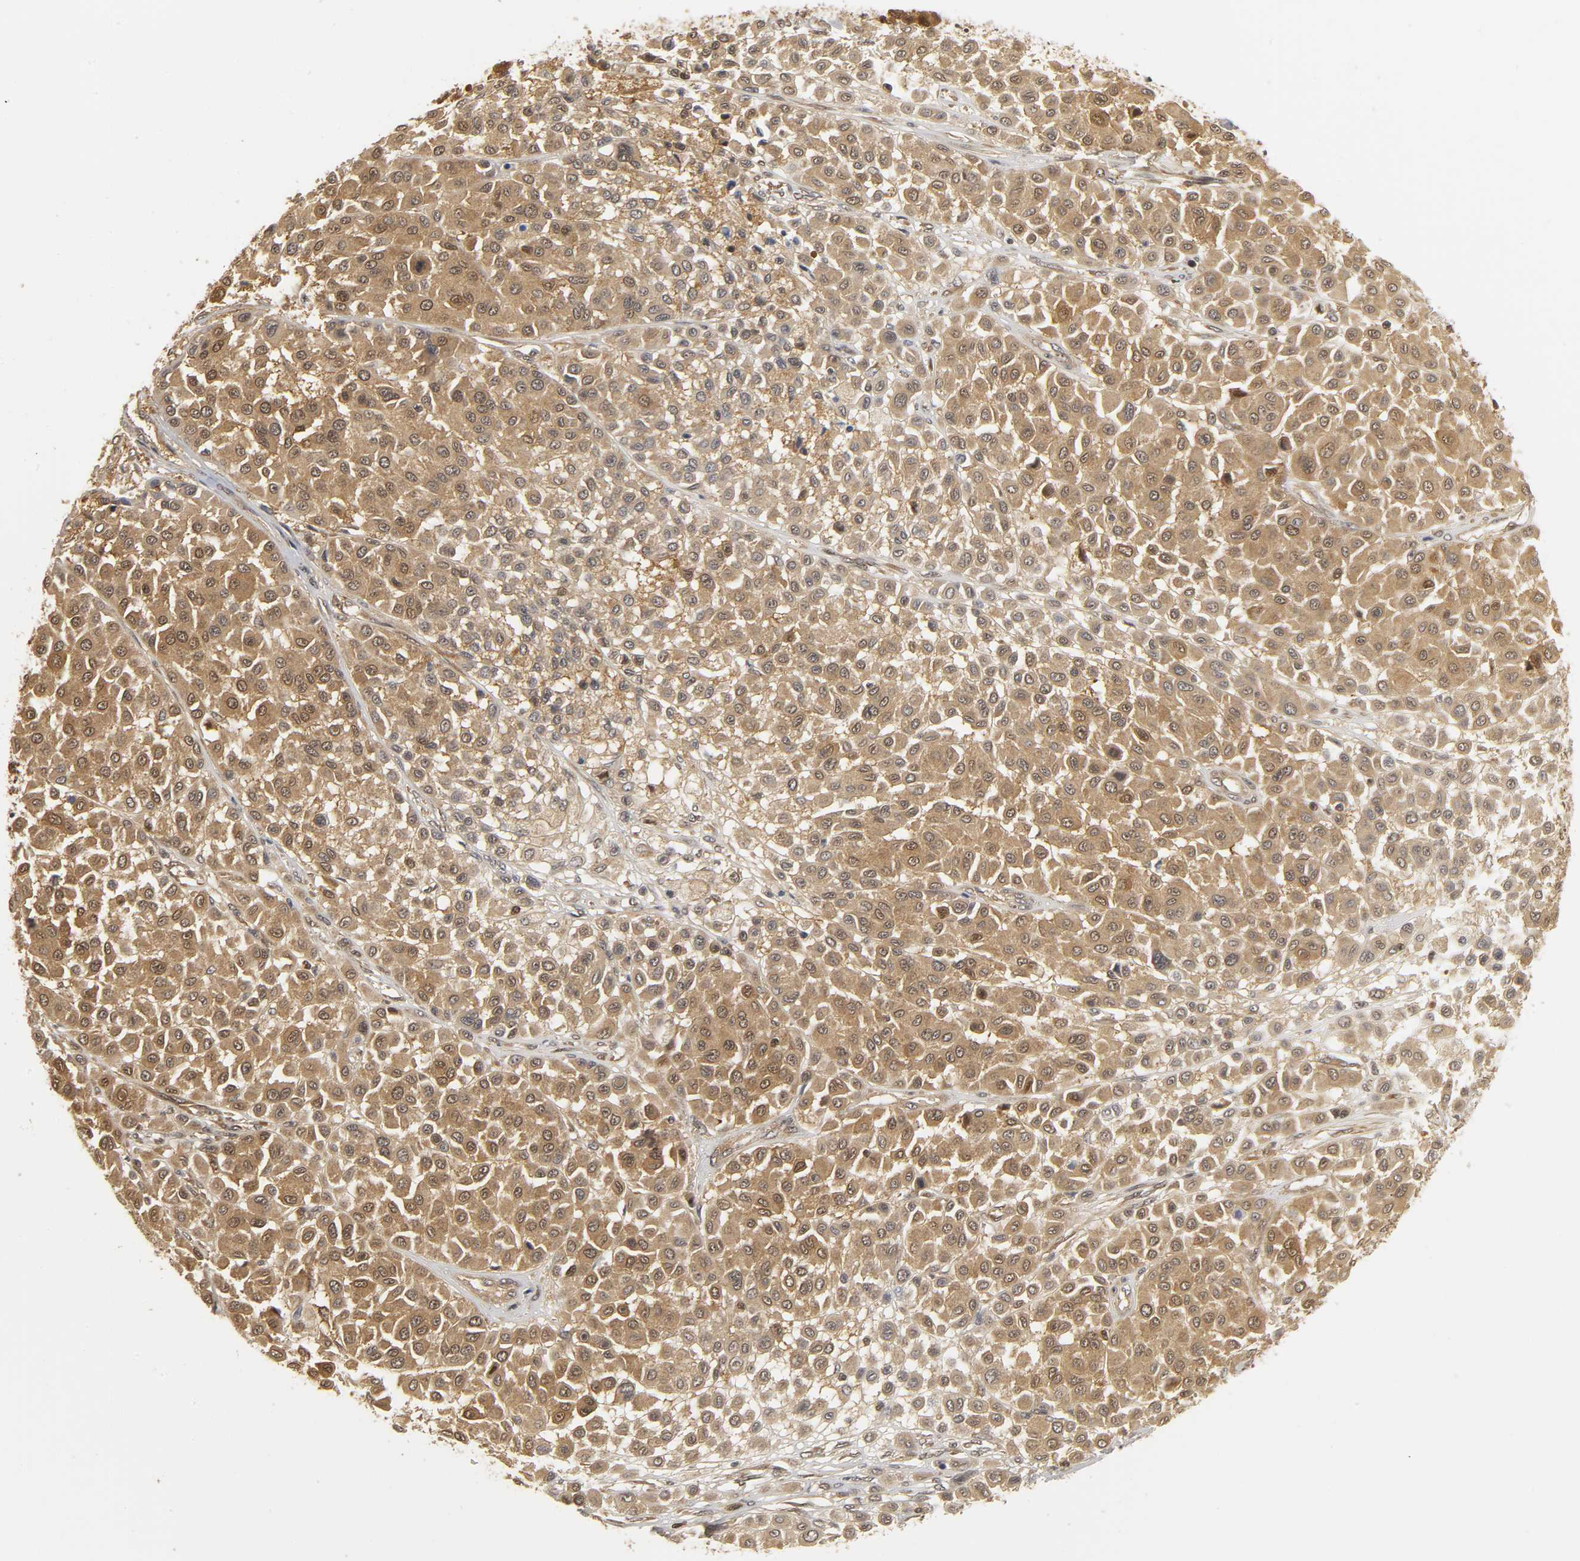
{"staining": {"intensity": "moderate", "quantity": ">75%", "location": "cytoplasmic/membranous,nuclear"}, "tissue": "melanoma", "cell_type": "Tumor cells", "image_type": "cancer", "snomed": [{"axis": "morphology", "description": "Malignant melanoma, Metastatic site"}, {"axis": "topography", "description": "Soft tissue"}], "caption": "High-magnification brightfield microscopy of melanoma stained with DAB (3,3'-diaminobenzidine) (brown) and counterstained with hematoxylin (blue). tumor cells exhibit moderate cytoplasmic/membranous and nuclear staining is present in about>75% of cells. Immunohistochemistry (ihc) stains the protein of interest in brown and the nuclei are stained blue.", "gene": "PARK7", "patient": {"sex": "male", "age": 41}}